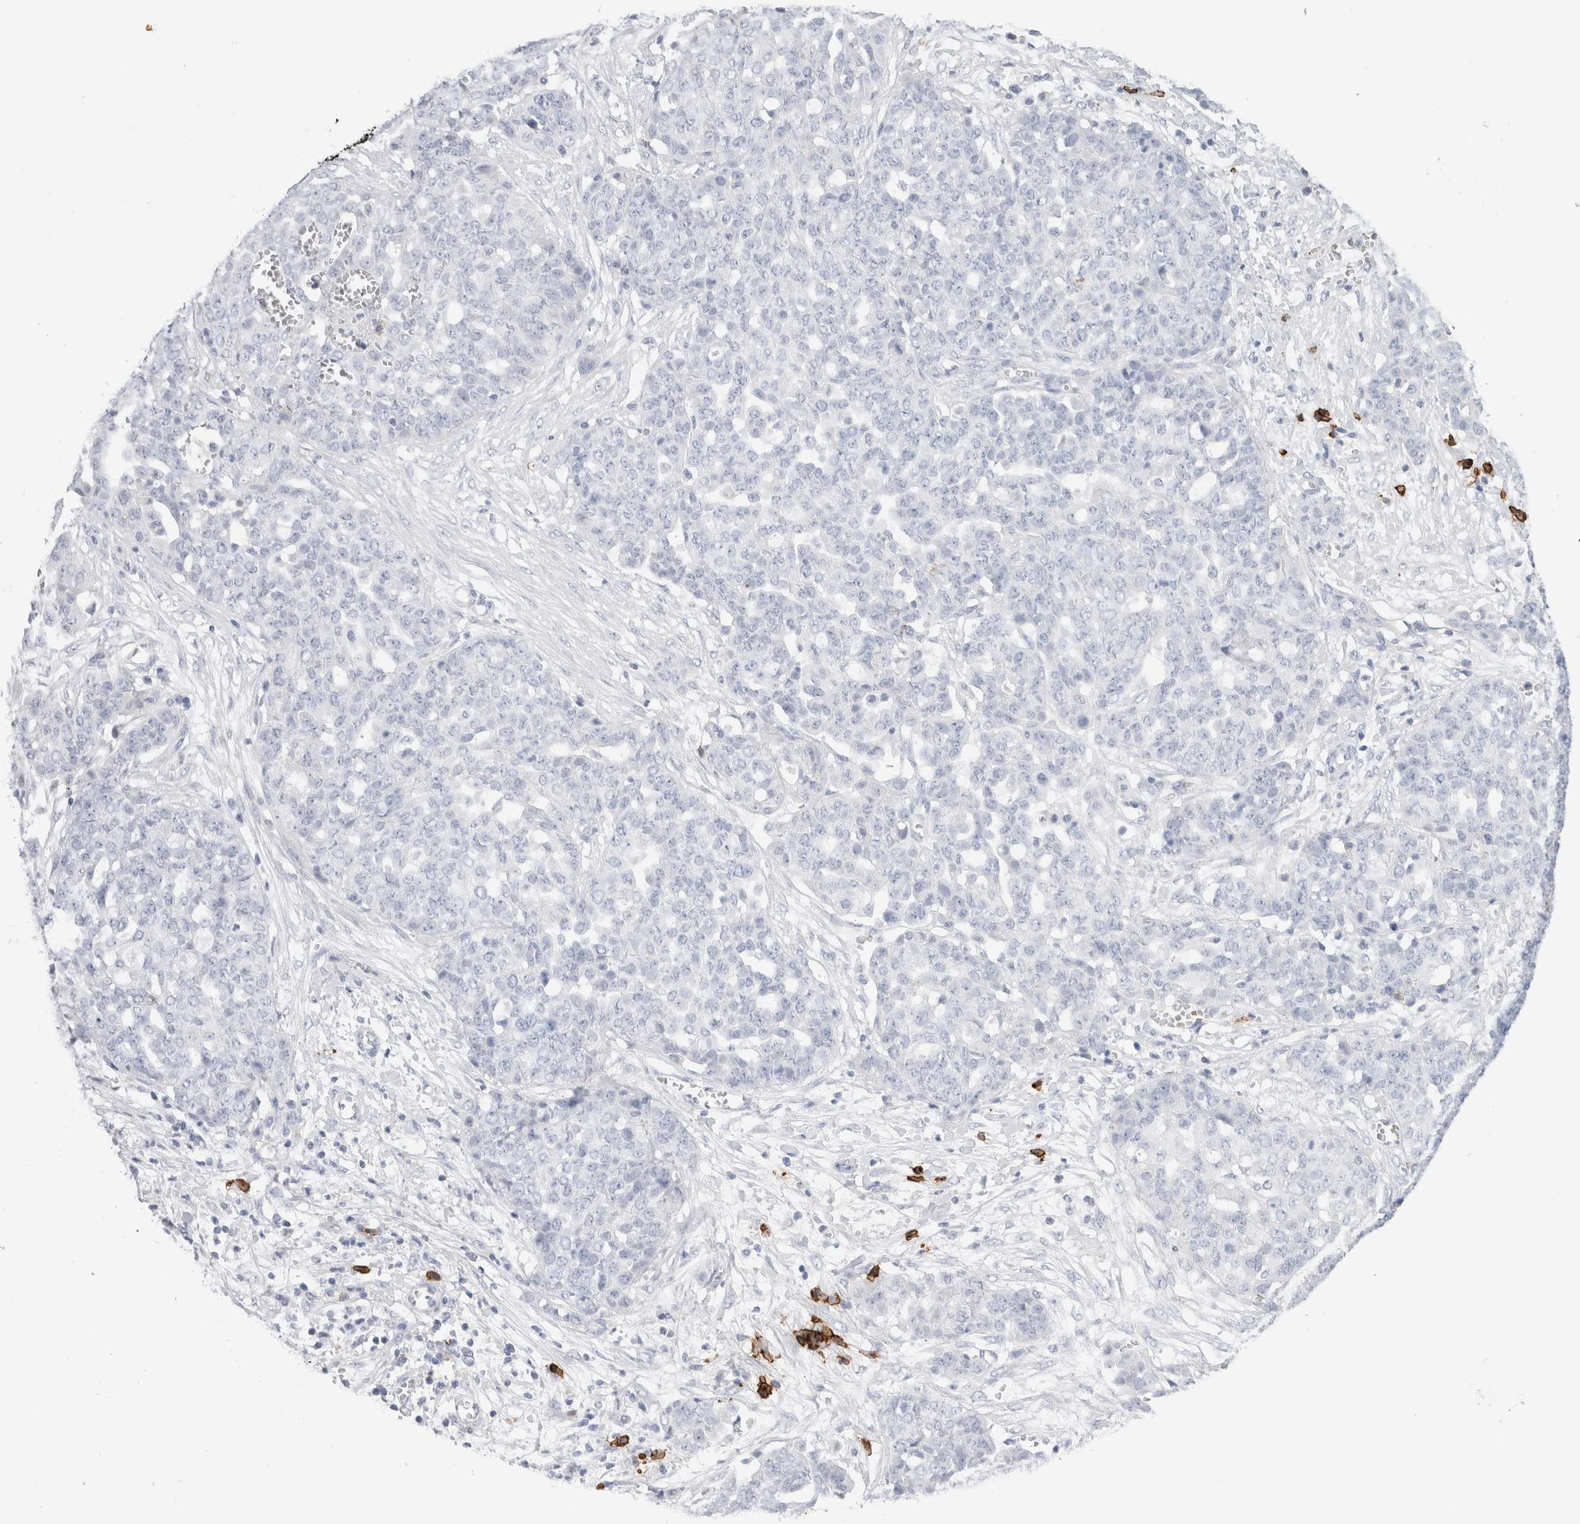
{"staining": {"intensity": "negative", "quantity": "none", "location": "none"}, "tissue": "ovarian cancer", "cell_type": "Tumor cells", "image_type": "cancer", "snomed": [{"axis": "morphology", "description": "Cystadenocarcinoma, serous, NOS"}, {"axis": "topography", "description": "Soft tissue"}, {"axis": "topography", "description": "Ovary"}], "caption": "There is no significant staining in tumor cells of ovarian cancer (serous cystadenocarcinoma). The staining is performed using DAB brown chromogen with nuclei counter-stained in using hematoxylin.", "gene": "CD38", "patient": {"sex": "female", "age": 57}}